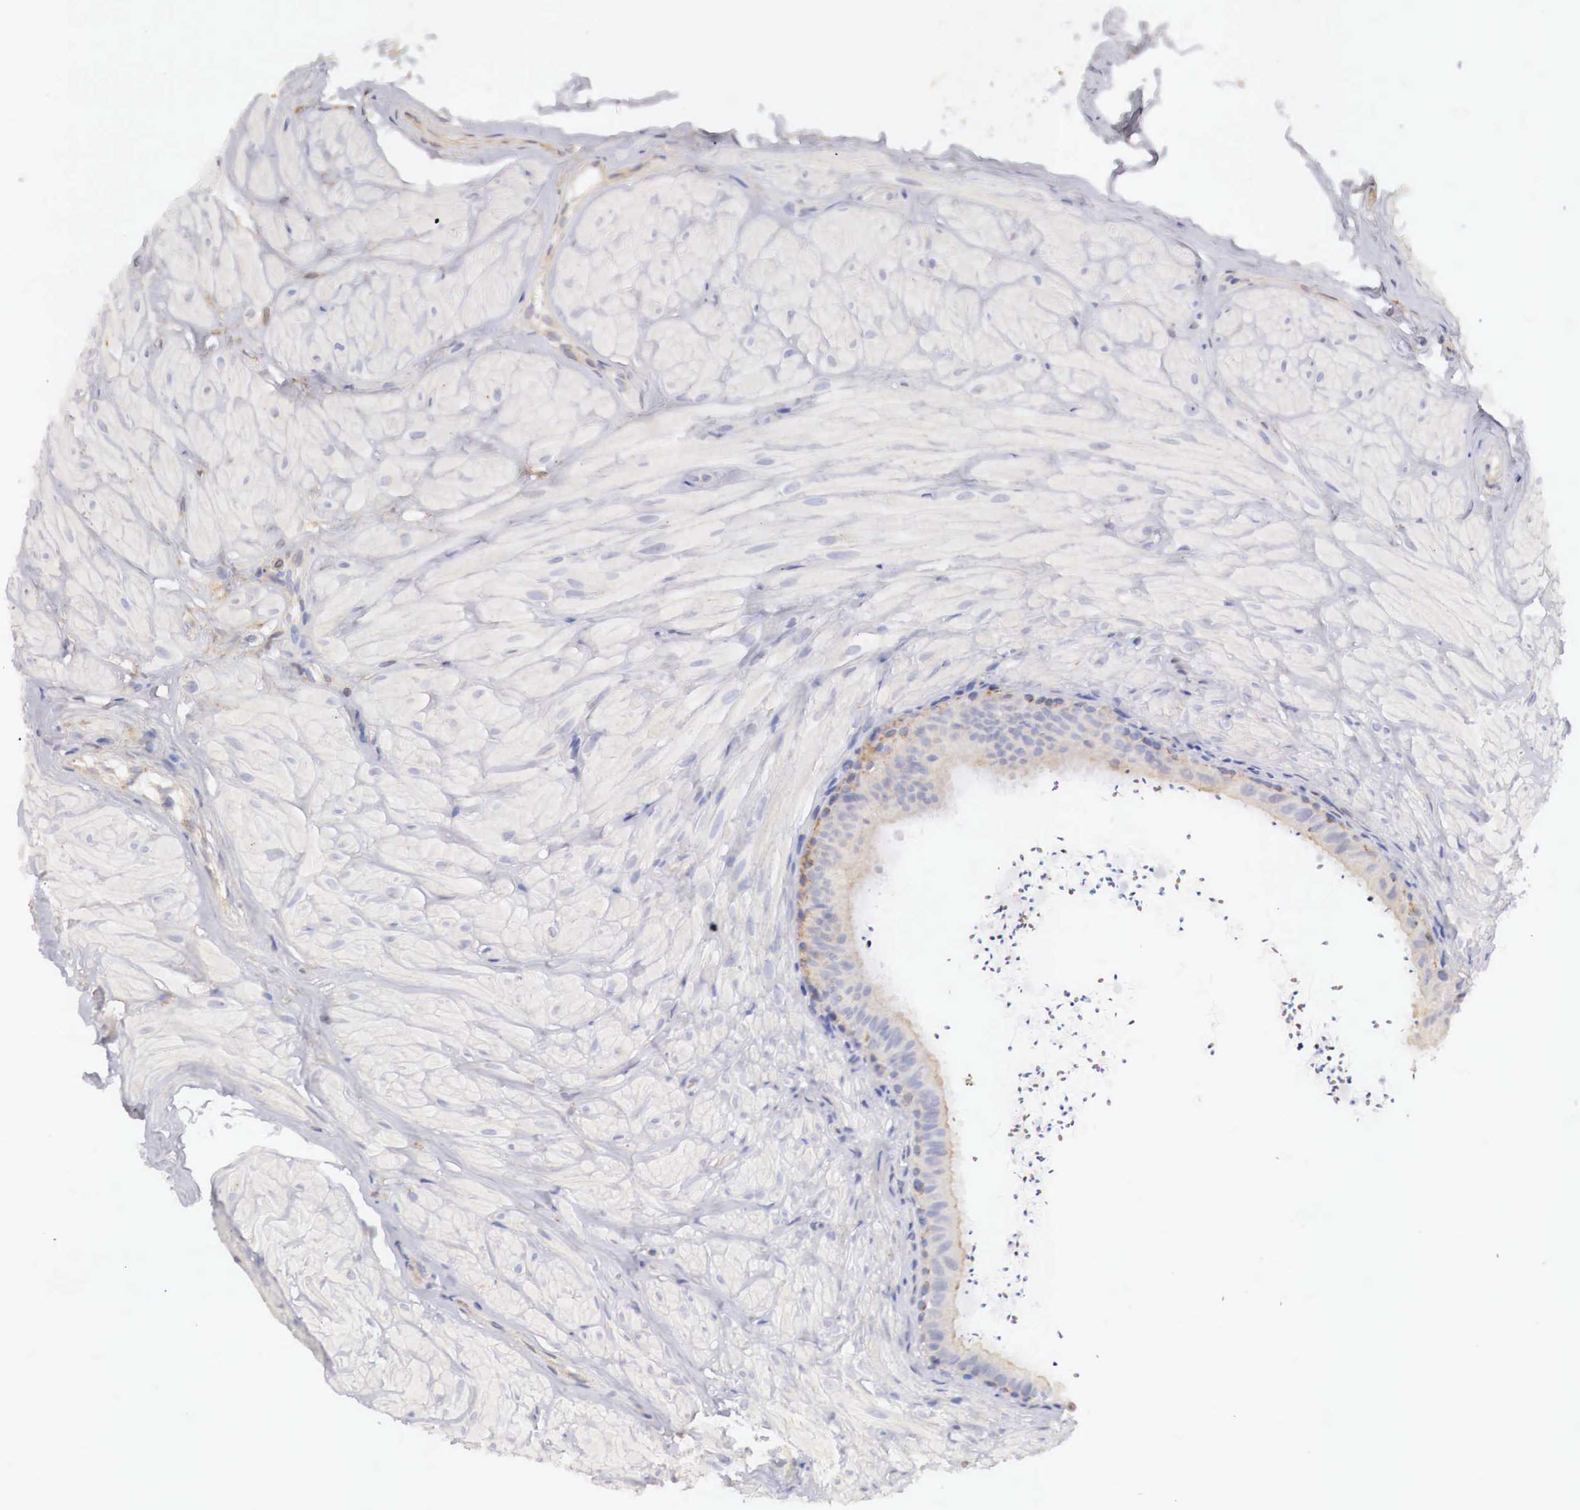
{"staining": {"intensity": "weak", "quantity": "25%-75%", "location": "cytoplasmic/membranous"}, "tissue": "epididymis", "cell_type": "Glandular cells", "image_type": "normal", "snomed": [{"axis": "morphology", "description": "Normal tissue, NOS"}, {"axis": "topography", "description": "Epididymis"}], "caption": "Immunohistochemistry (DAB) staining of unremarkable epididymis shows weak cytoplasmic/membranous protein expression in approximately 25%-75% of glandular cells.", "gene": "KLHDC7B", "patient": {"sex": "male", "age": 52}}